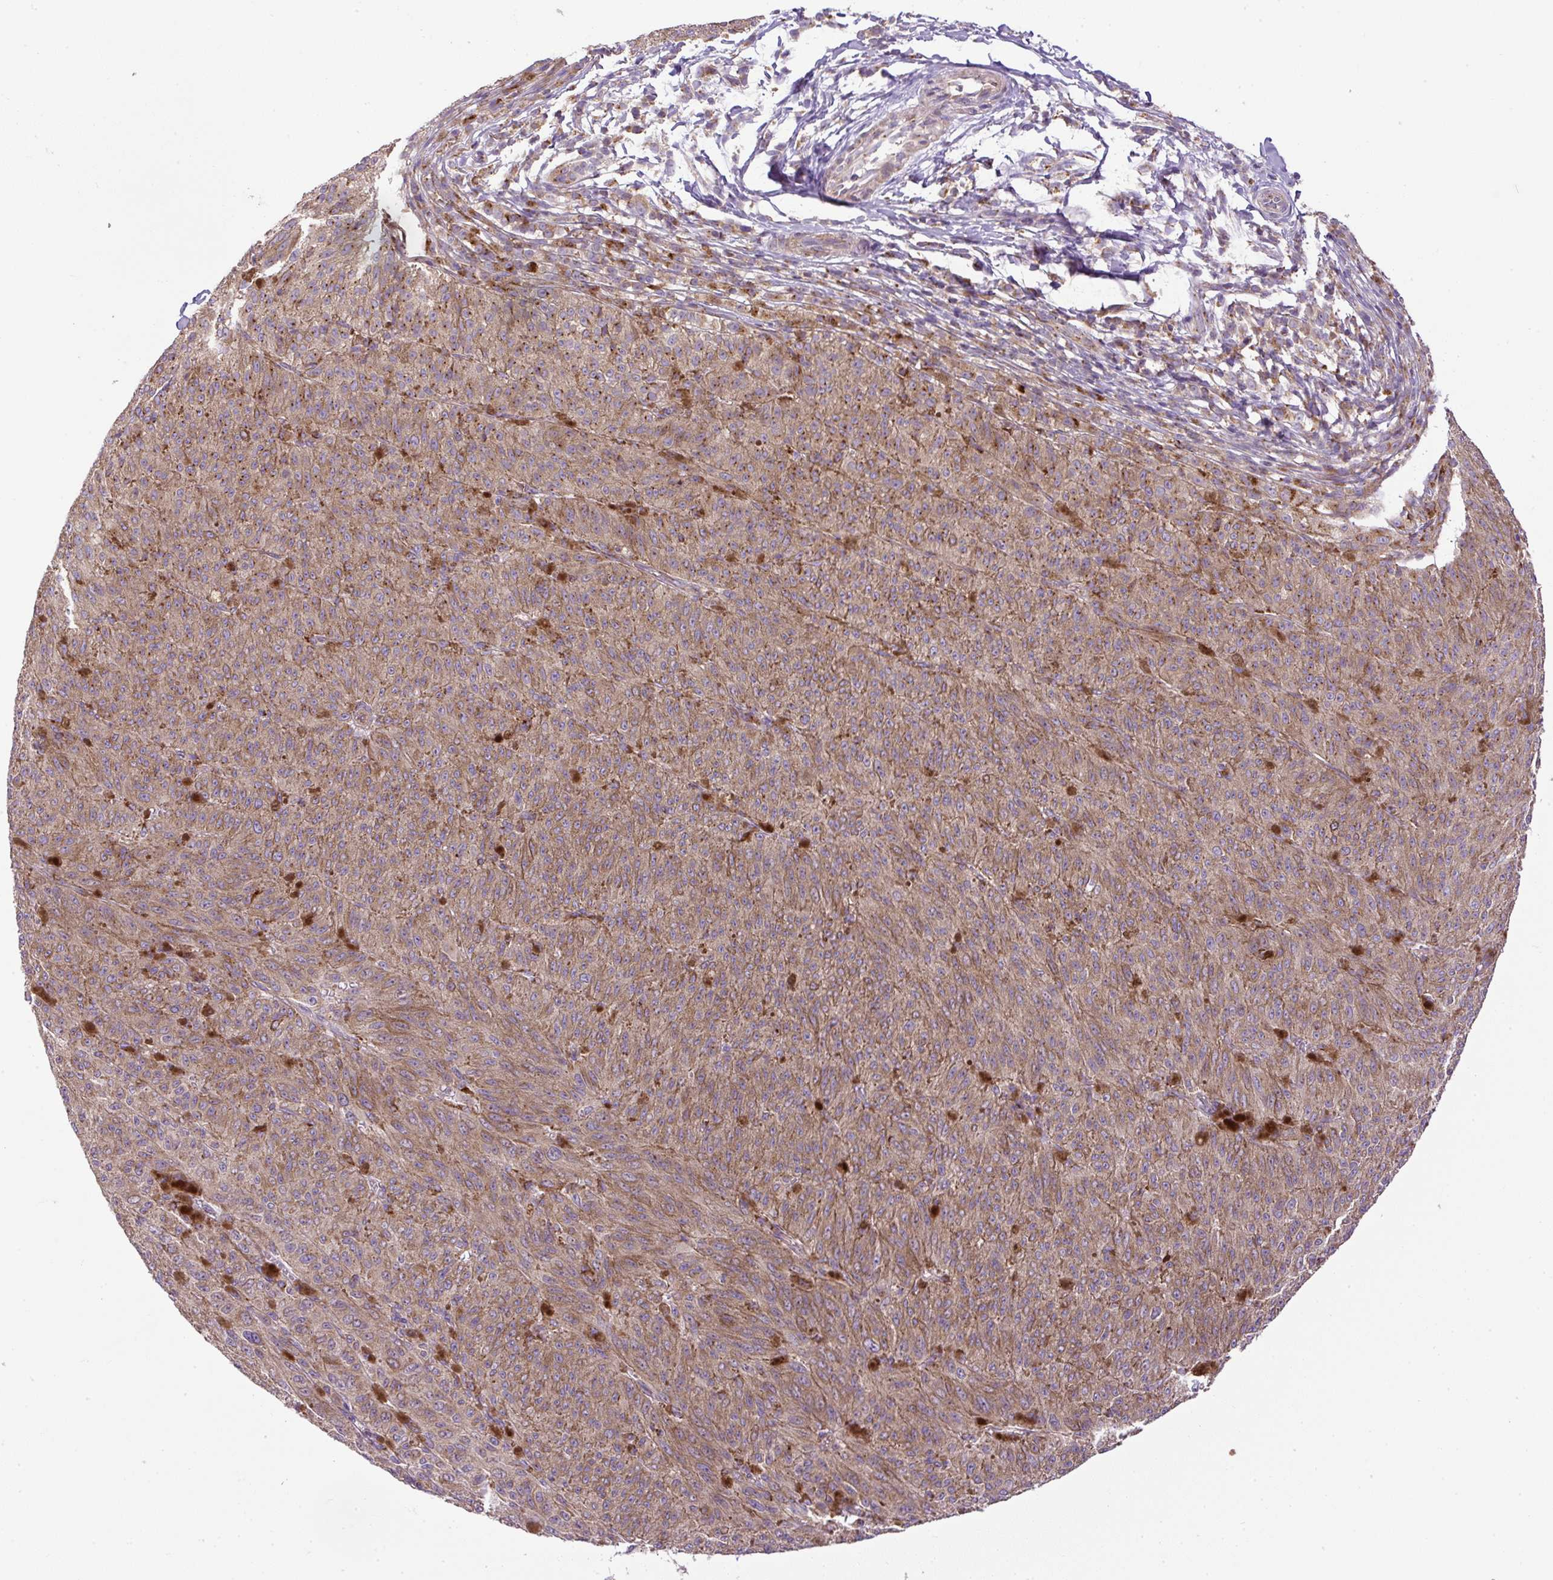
{"staining": {"intensity": "moderate", "quantity": ">75%", "location": "cytoplasmic/membranous"}, "tissue": "melanoma", "cell_type": "Tumor cells", "image_type": "cancer", "snomed": [{"axis": "morphology", "description": "Malignant melanoma, NOS"}, {"axis": "topography", "description": "Skin"}], "caption": "Protein expression analysis of malignant melanoma exhibits moderate cytoplasmic/membranous staining in about >75% of tumor cells.", "gene": "ZNF547", "patient": {"sex": "female", "age": 52}}